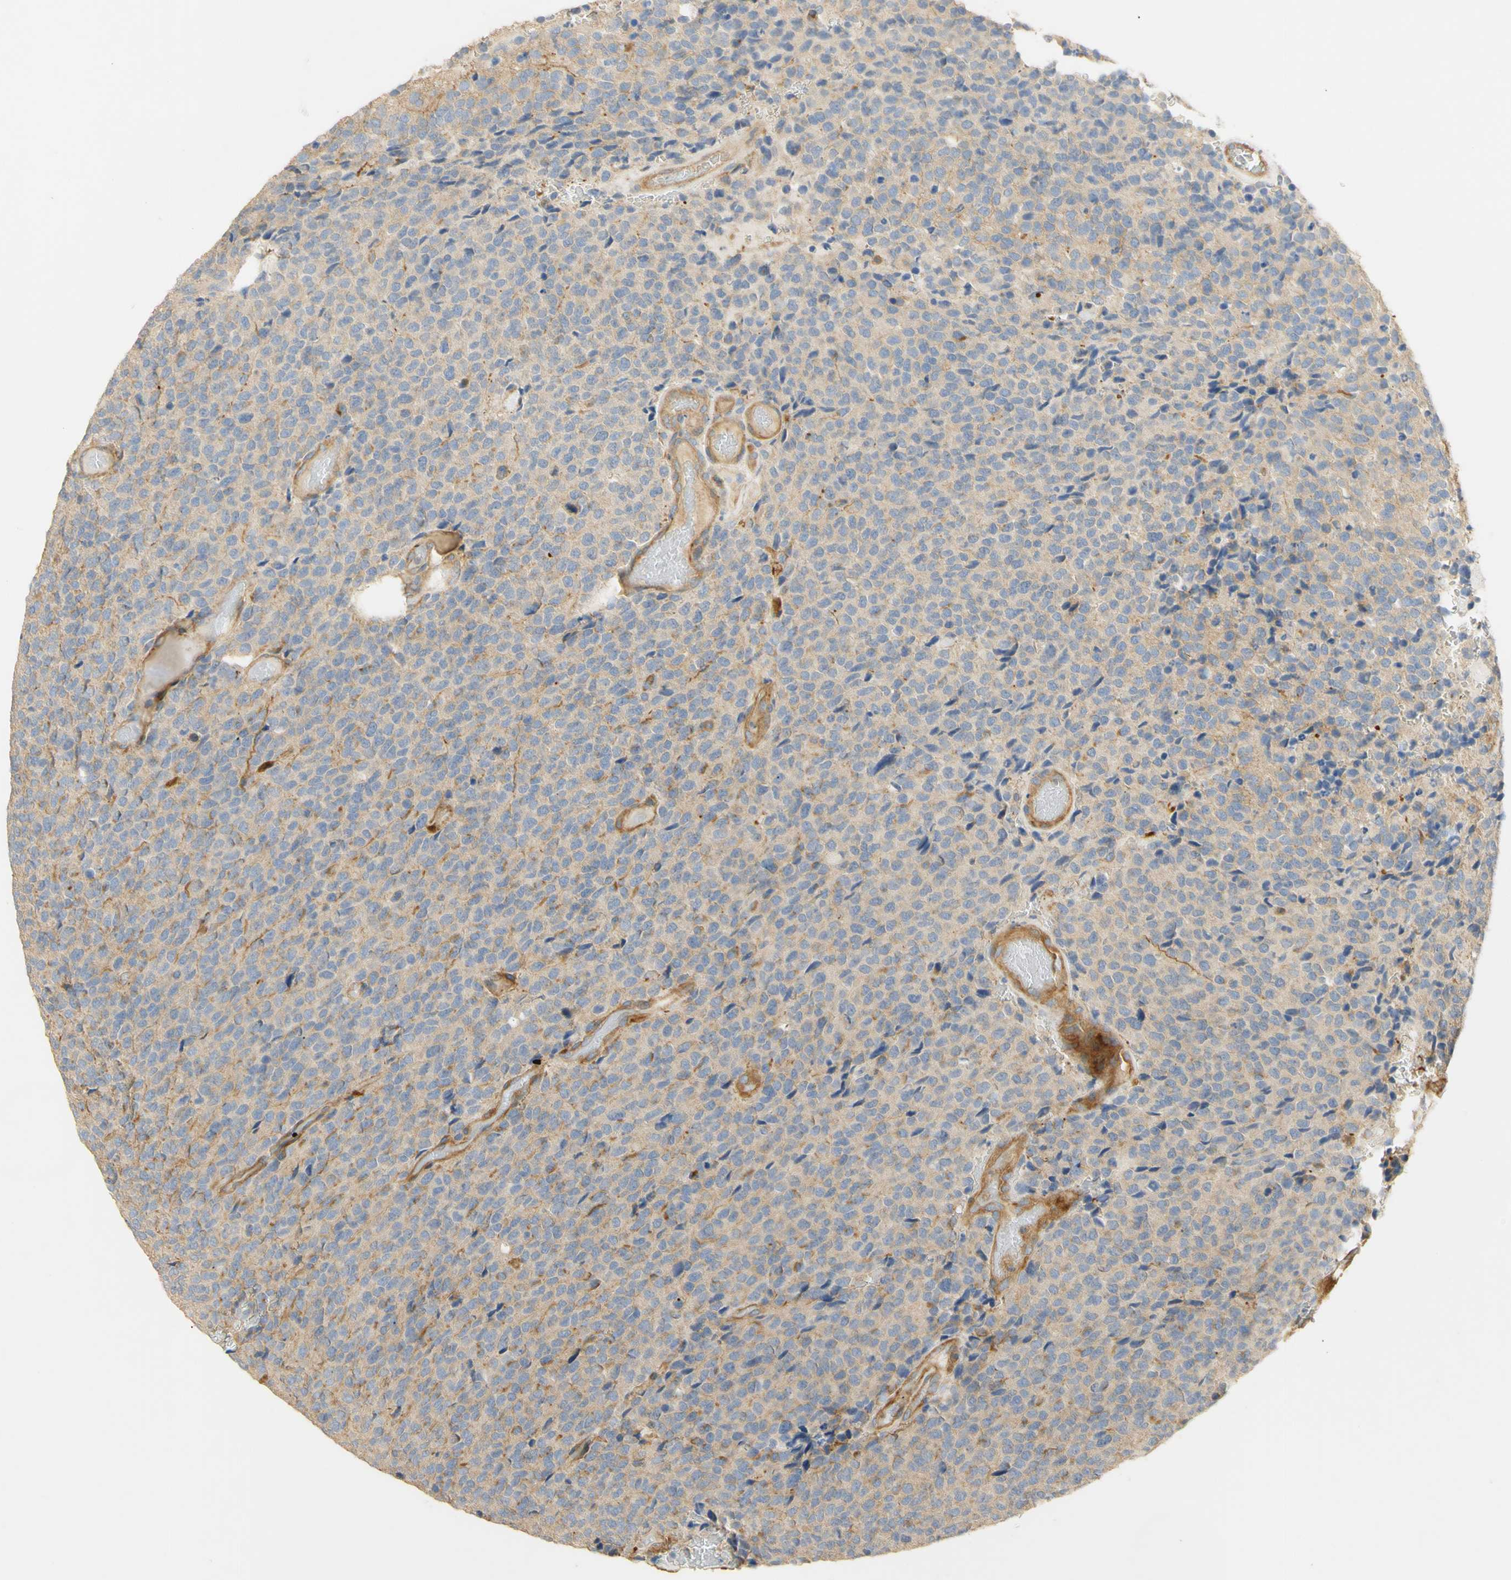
{"staining": {"intensity": "negative", "quantity": "none", "location": "none"}, "tissue": "glioma", "cell_type": "Tumor cells", "image_type": "cancer", "snomed": [{"axis": "morphology", "description": "Glioma, malignant, High grade"}, {"axis": "topography", "description": "pancreas cauda"}], "caption": "A micrograph of glioma stained for a protein reveals no brown staining in tumor cells.", "gene": "KCNE4", "patient": {"sex": "male", "age": 60}}